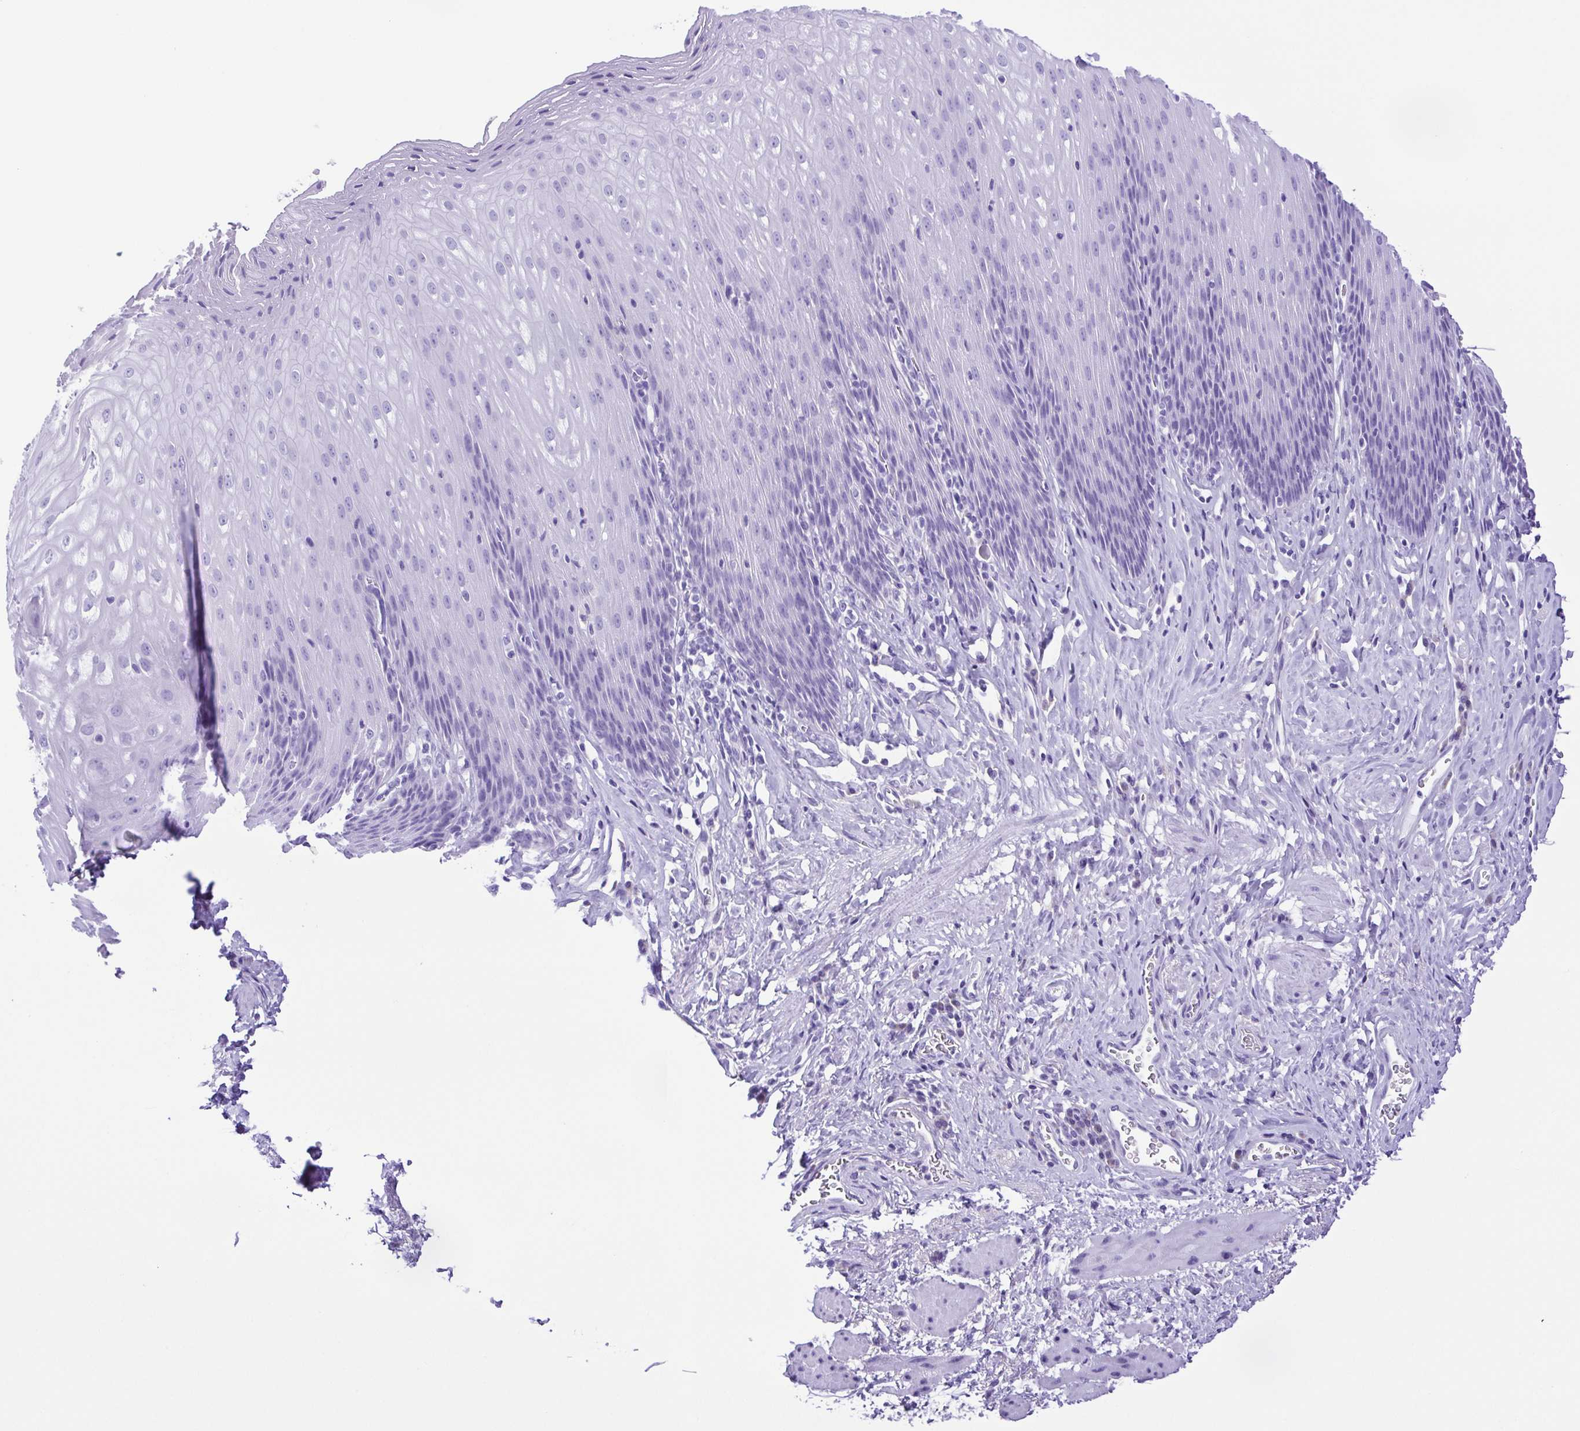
{"staining": {"intensity": "negative", "quantity": "none", "location": "none"}, "tissue": "esophagus", "cell_type": "Squamous epithelial cells", "image_type": "normal", "snomed": [{"axis": "morphology", "description": "Normal tissue, NOS"}, {"axis": "topography", "description": "Esophagus"}], "caption": "IHC of benign esophagus reveals no positivity in squamous epithelial cells.", "gene": "PAK3", "patient": {"sex": "female", "age": 61}}